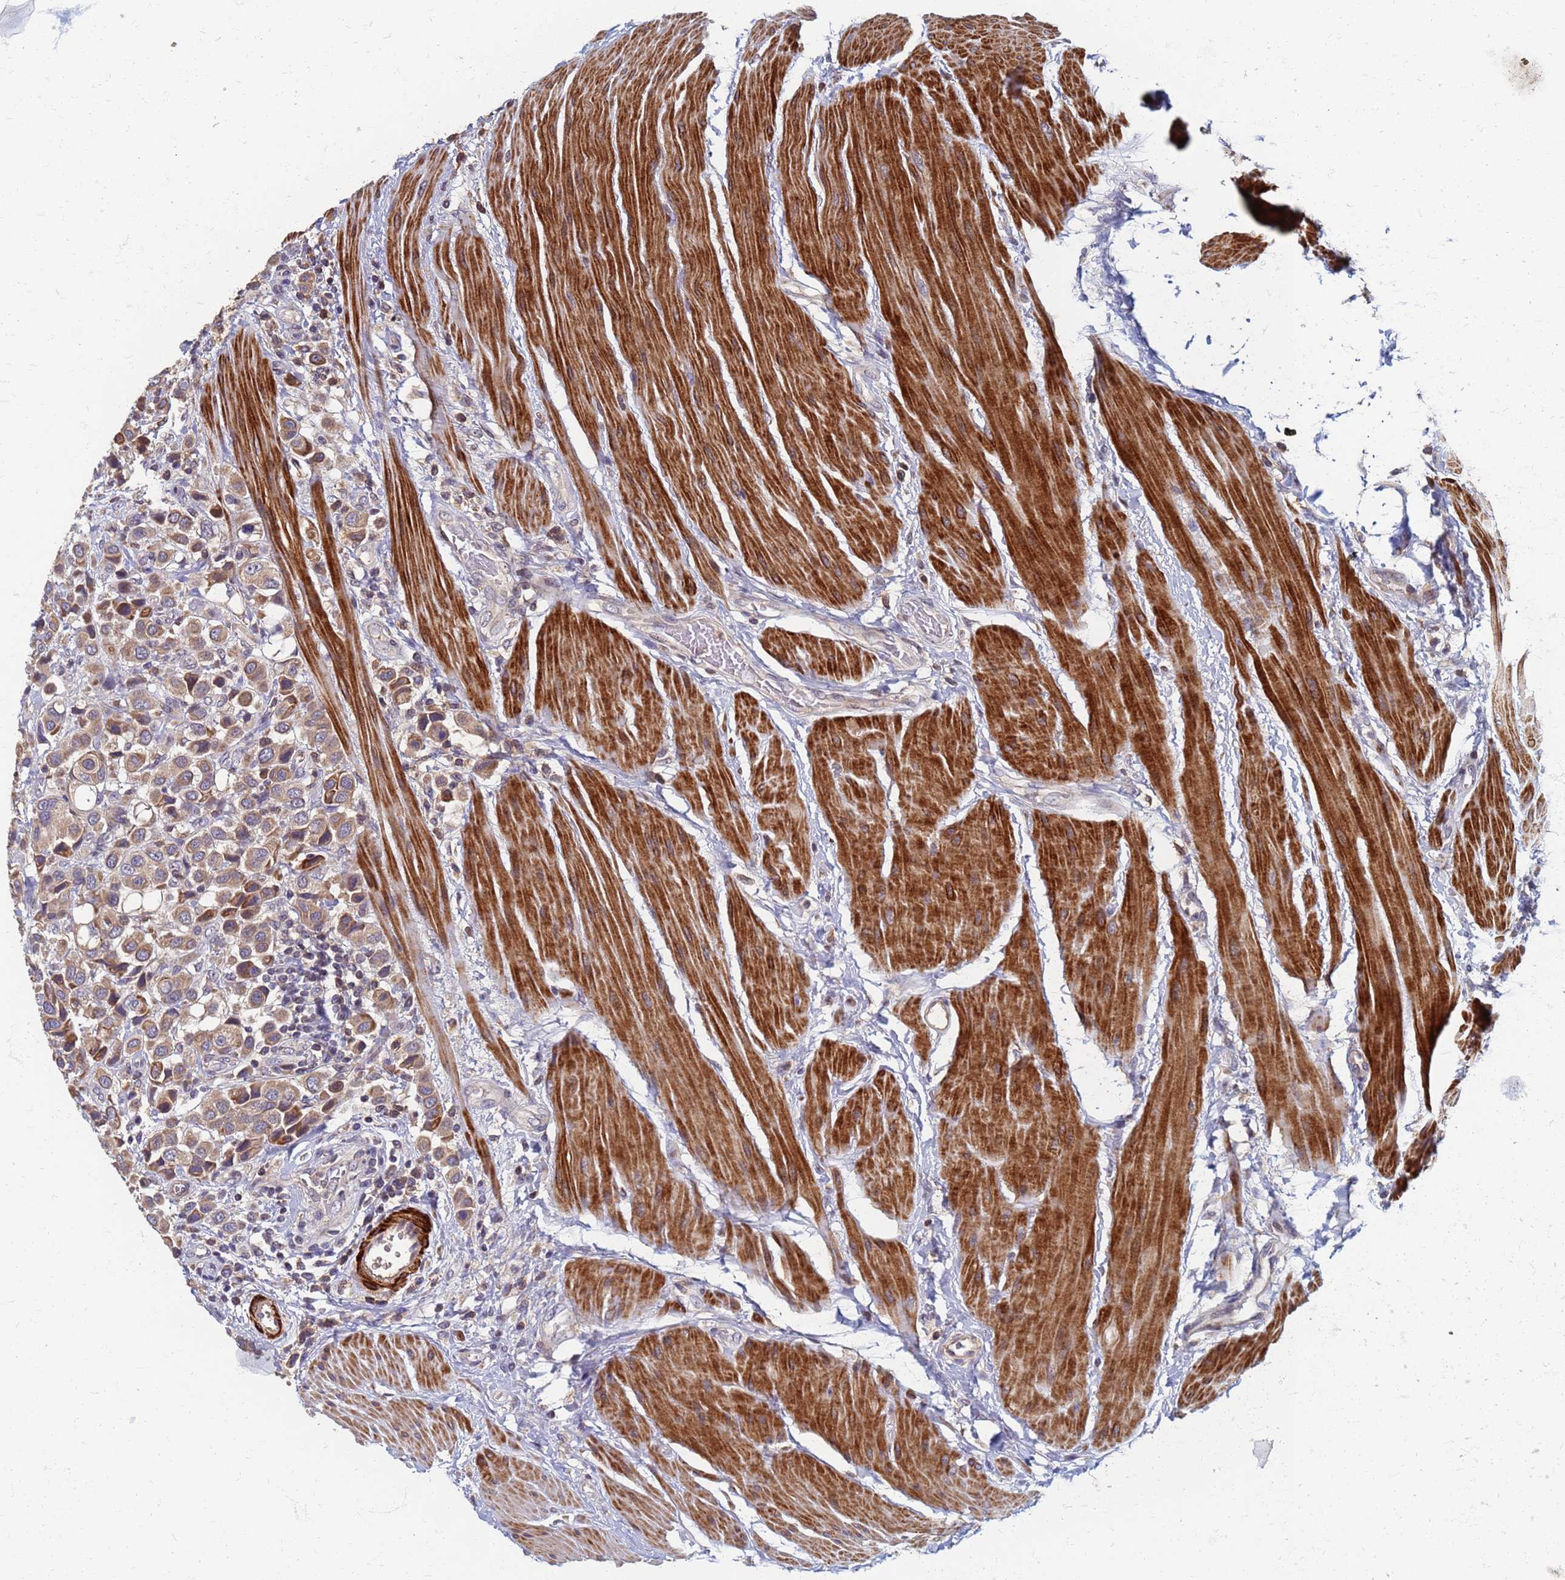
{"staining": {"intensity": "moderate", "quantity": ">75%", "location": "cytoplasmic/membranous"}, "tissue": "urothelial cancer", "cell_type": "Tumor cells", "image_type": "cancer", "snomed": [{"axis": "morphology", "description": "Urothelial carcinoma, High grade"}, {"axis": "topography", "description": "Urinary bladder"}], "caption": "DAB (3,3'-diaminobenzidine) immunohistochemical staining of human urothelial carcinoma (high-grade) shows moderate cytoplasmic/membranous protein expression in about >75% of tumor cells. The staining was performed using DAB, with brown indicating positive protein expression. Nuclei are stained blue with hematoxylin.", "gene": "ATPAF1", "patient": {"sex": "male", "age": 50}}